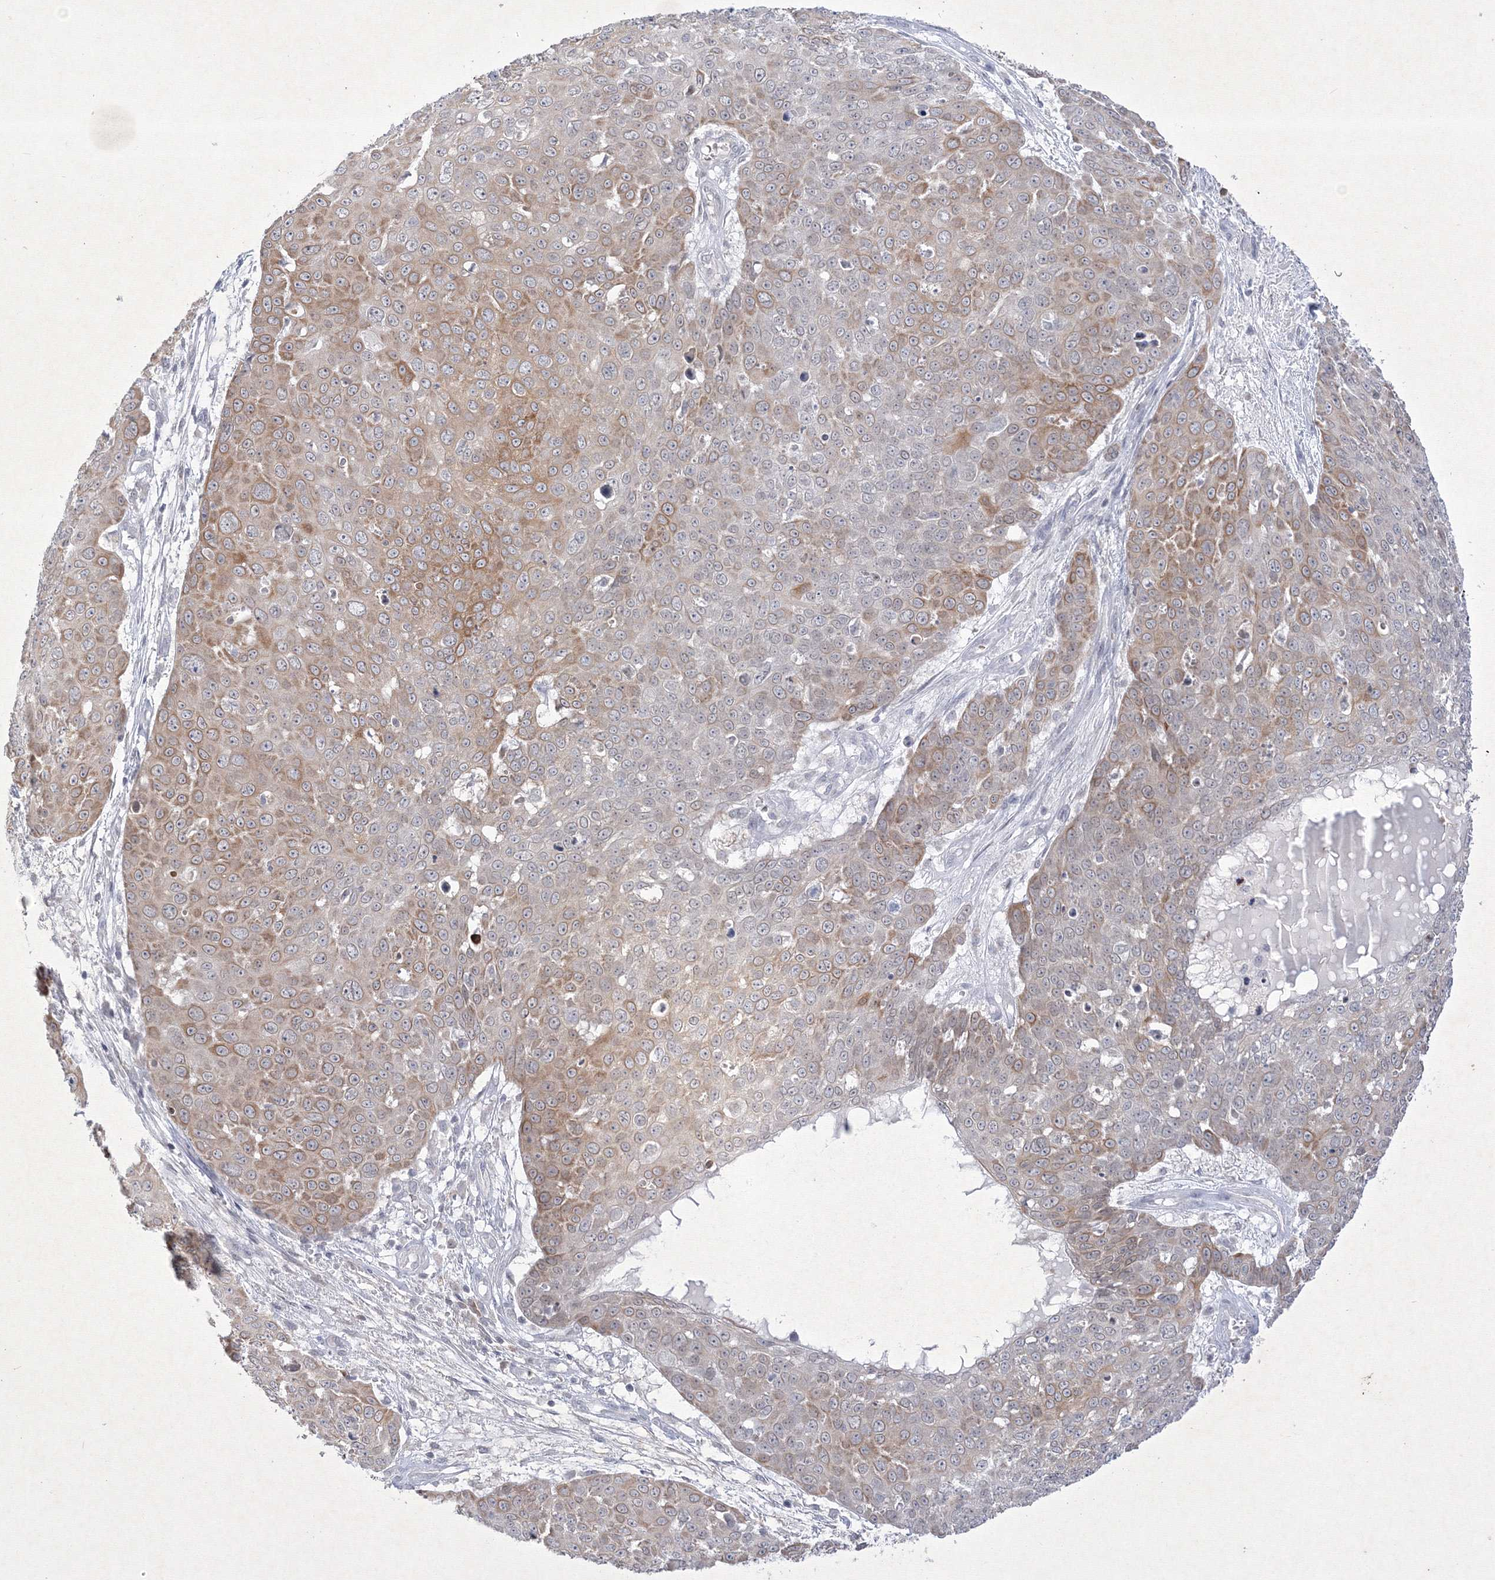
{"staining": {"intensity": "moderate", "quantity": "25%-75%", "location": "cytoplasmic/membranous"}, "tissue": "skin cancer", "cell_type": "Tumor cells", "image_type": "cancer", "snomed": [{"axis": "morphology", "description": "Squamous cell carcinoma, NOS"}, {"axis": "topography", "description": "Skin"}], "caption": "Protein analysis of skin cancer tissue displays moderate cytoplasmic/membranous expression in about 25%-75% of tumor cells. The staining was performed using DAB, with brown indicating positive protein expression. Nuclei are stained blue with hematoxylin.", "gene": "NXPE3", "patient": {"sex": "male", "age": 71}}